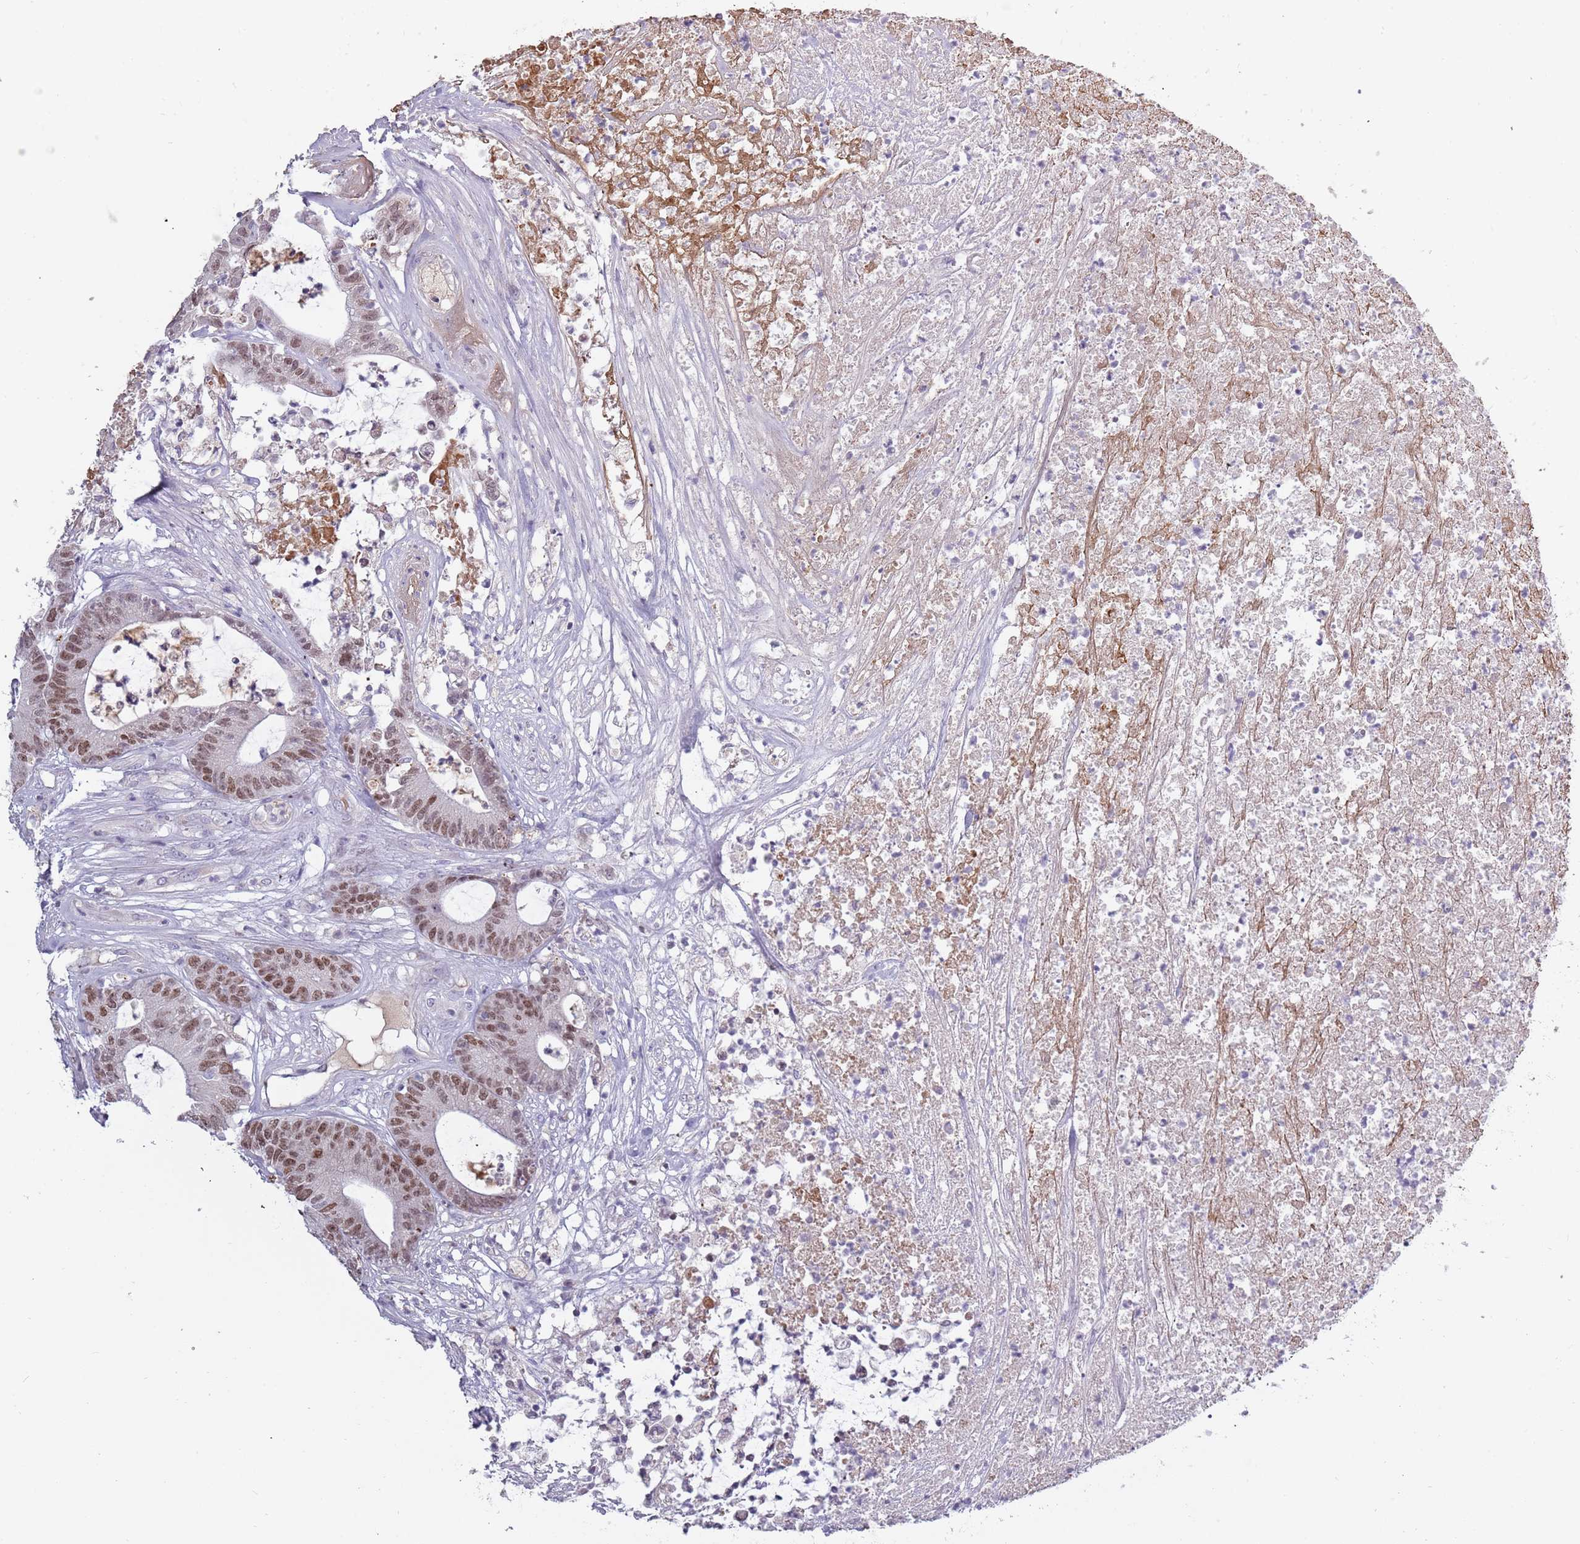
{"staining": {"intensity": "moderate", "quantity": ">75%", "location": "nuclear"}, "tissue": "colorectal cancer", "cell_type": "Tumor cells", "image_type": "cancer", "snomed": [{"axis": "morphology", "description": "Adenocarcinoma, NOS"}, {"axis": "topography", "description": "Colon"}], "caption": "Immunohistochemical staining of human colorectal cancer shows medium levels of moderate nuclear protein positivity in about >75% of tumor cells.", "gene": "SYS1", "patient": {"sex": "female", "age": 84}}